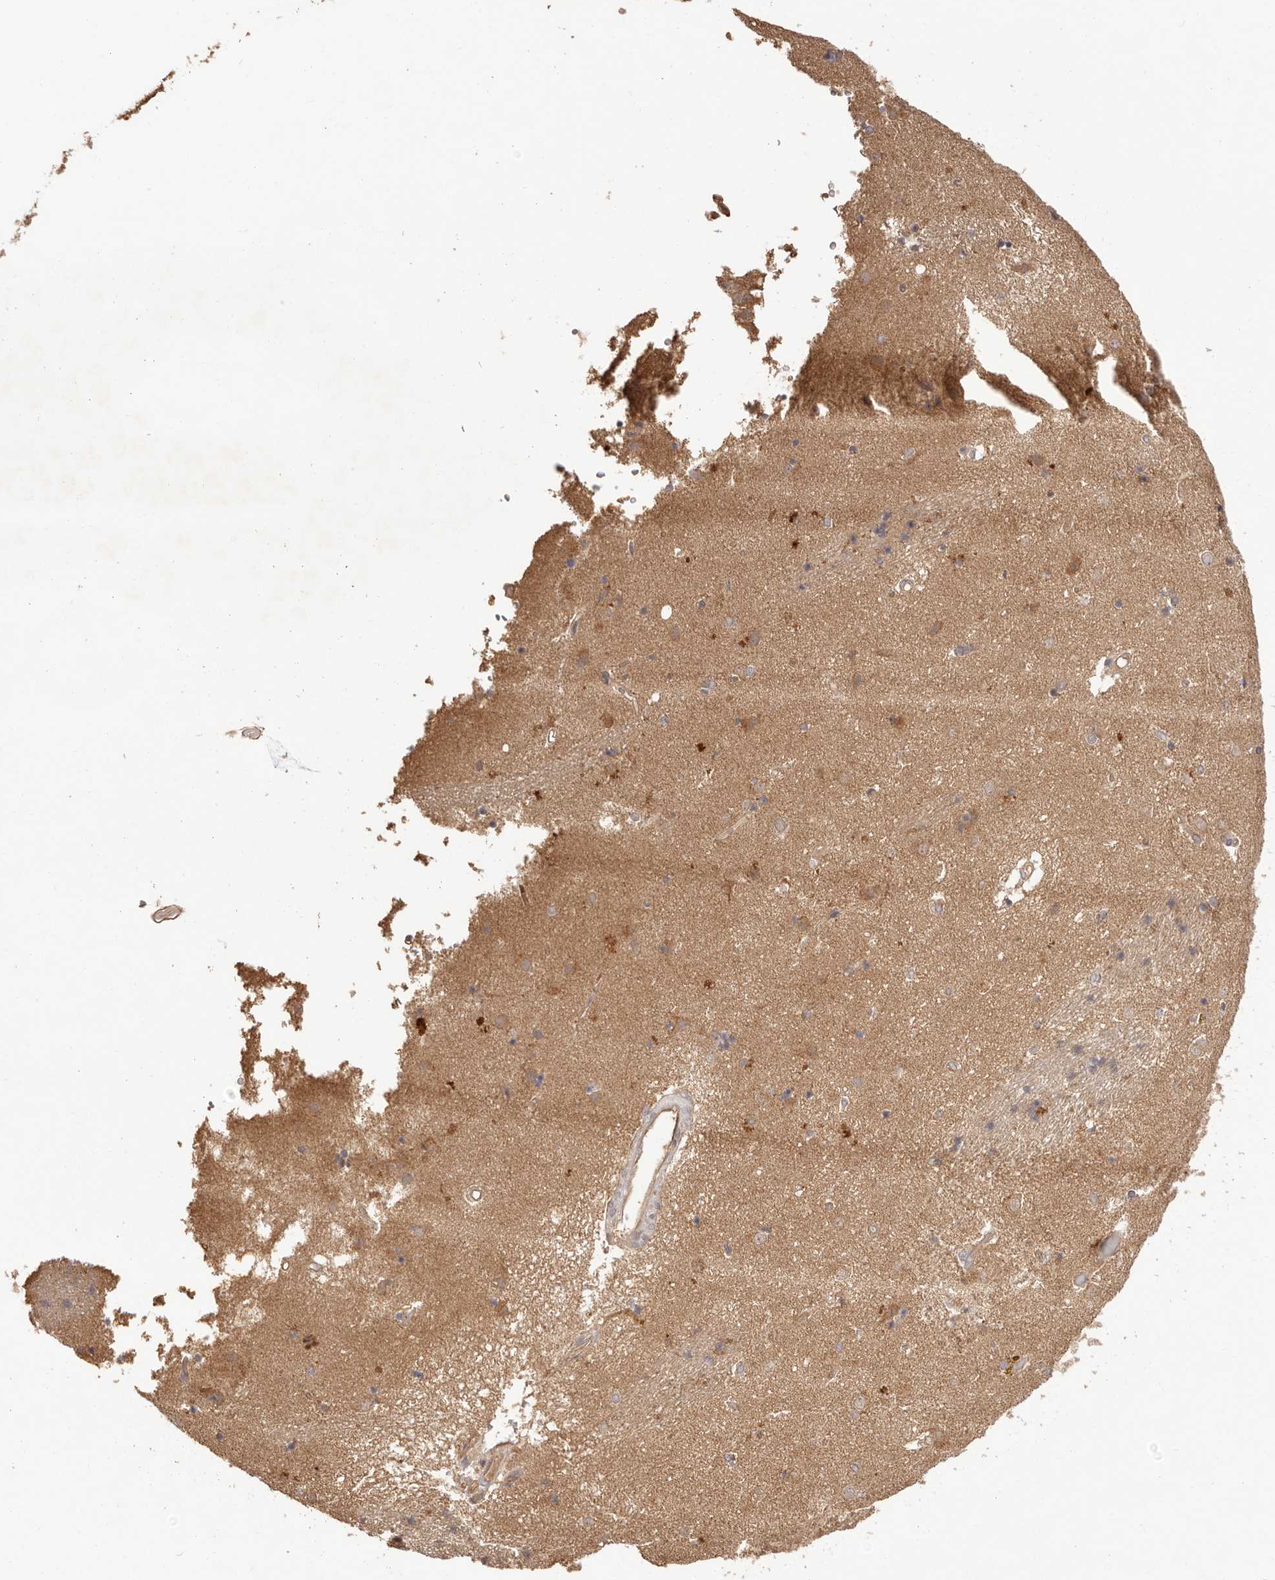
{"staining": {"intensity": "weak", "quantity": "<25%", "location": "cytoplasmic/membranous"}, "tissue": "caudate", "cell_type": "Glial cells", "image_type": "normal", "snomed": [{"axis": "morphology", "description": "Normal tissue, NOS"}, {"axis": "topography", "description": "Lateral ventricle wall"}], "caption": "This photomicrograph is of benign caudate stained with IHC to label a protein in brown with the nuclei are counter-stained blue. There is no expression in glial cells.", "gene": "UBR2", "patient": {"sex": "male", "age": 70}}